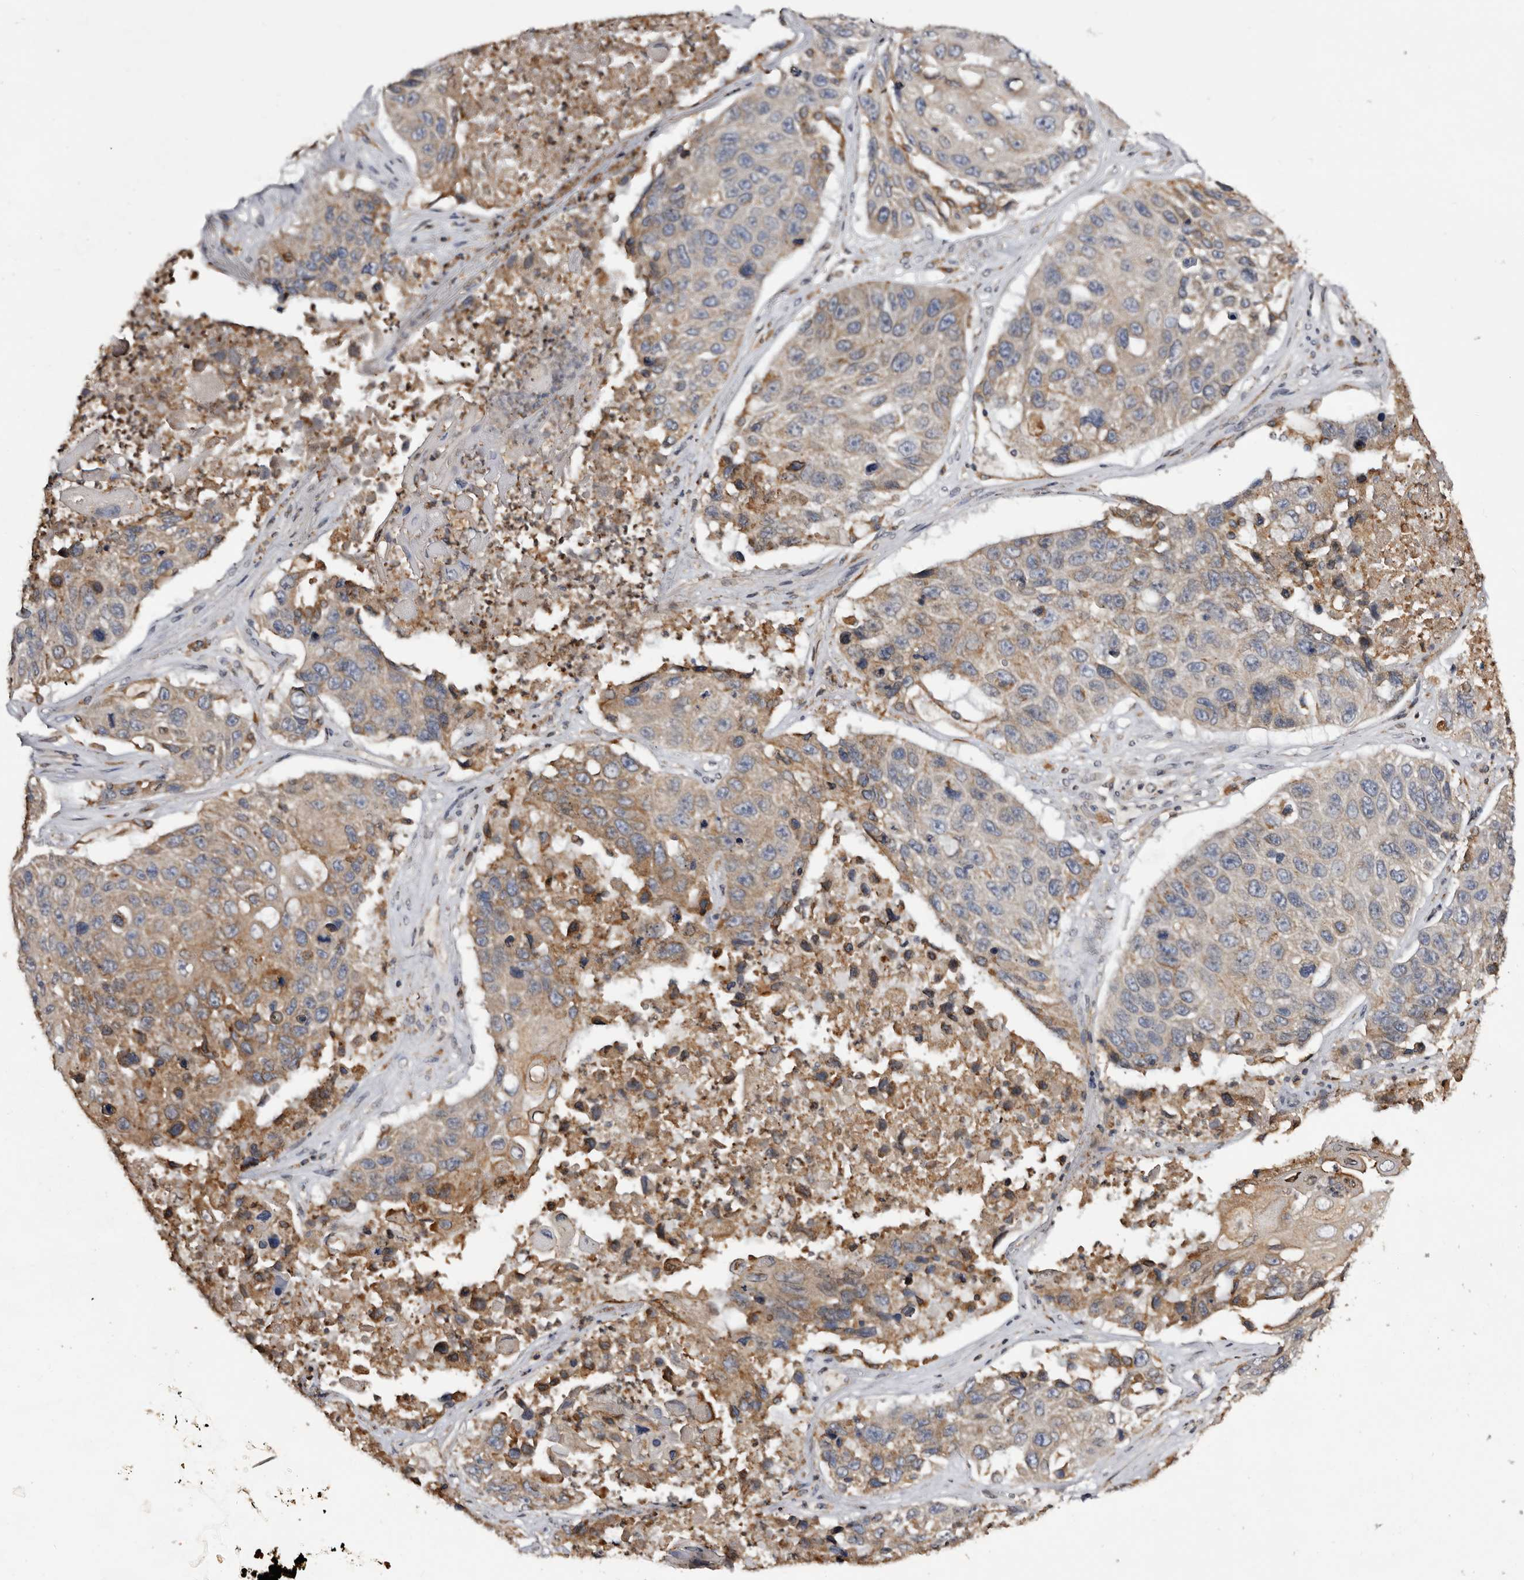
{"staining": {"intensity": "moderate", "quantity": "25%-75%", "location": "cytoplasmic/membranous"}, "tissue": "lung cancer", "cell_type": "Tumor cells", "image_type": "cancer", "snomed": [{"axis": "morphology", "description": "Squamous cell carcinoma, NOS"}, {"axis": "topography", "description": "Lung"}], "caption": "Immunohistochemical staining of lung squamous cell carcinoma reveals medium levels of moderate cytoplasmic/membranous staining in approximately 25%-75% of tumor cells.", "gene": "INKA2", "patient": {"sex": "male", "age": 61}}